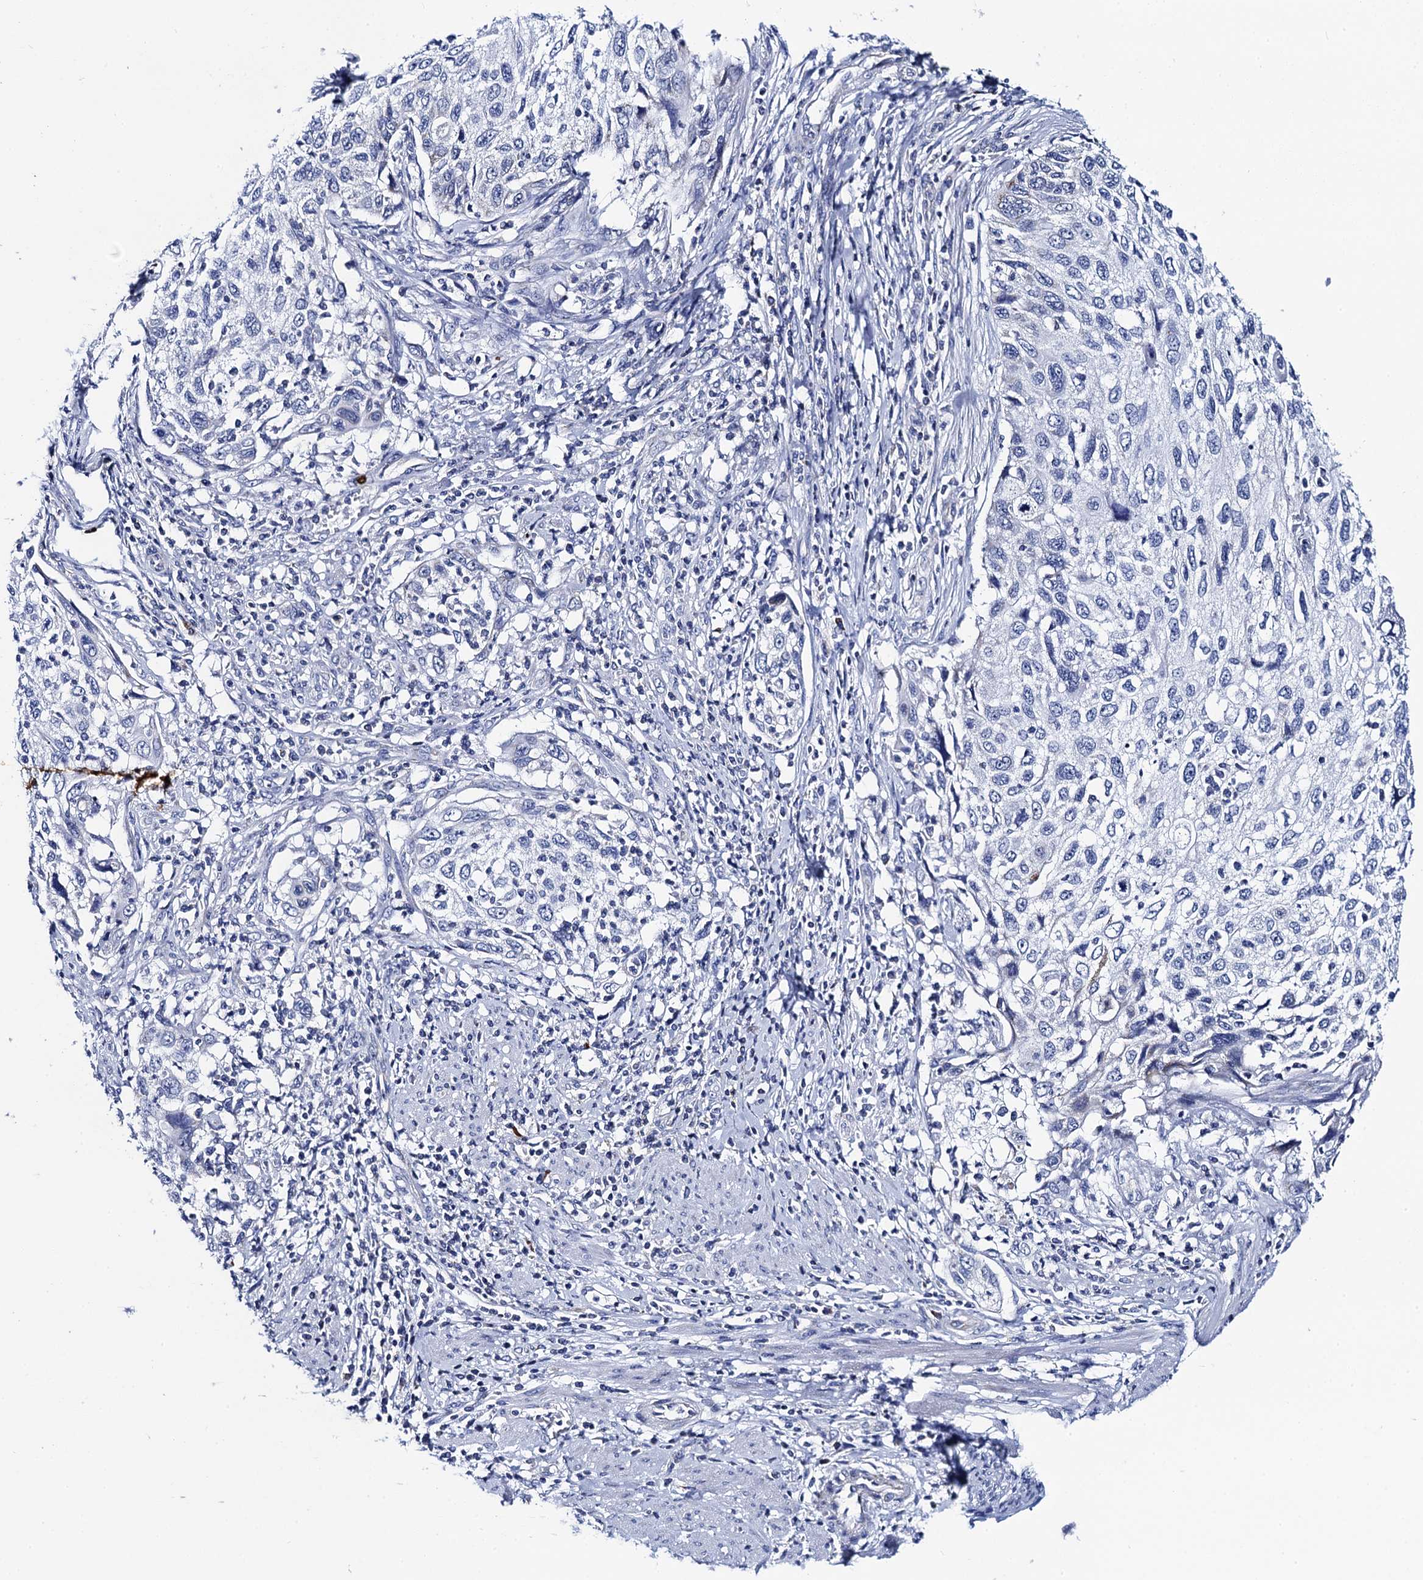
{"staining": {"intensity": "weak", "quantity": "<25%", "location": "cytoplasmic/membranous"}, "tissue": "cervical cancer", "cell_type": "Tumor cells", "image_type": "cancer", "snomed": [{"axis": "morphology", "description": "Squamous cell carcinoma, NOS"}, {"axis": "topography", "description": "Cervix"}], "caption": "Histopathology image shows no significant protein positivity in tumor cells of cervical squamous cell carcinoma. (Stains: DAB immunohistochemistry with hematoxylin counter stain, Microscopy: brightfield microscopy at high magnification).", "gene": "ACADSB", "patient": {"sex": "female", "age": 70}}